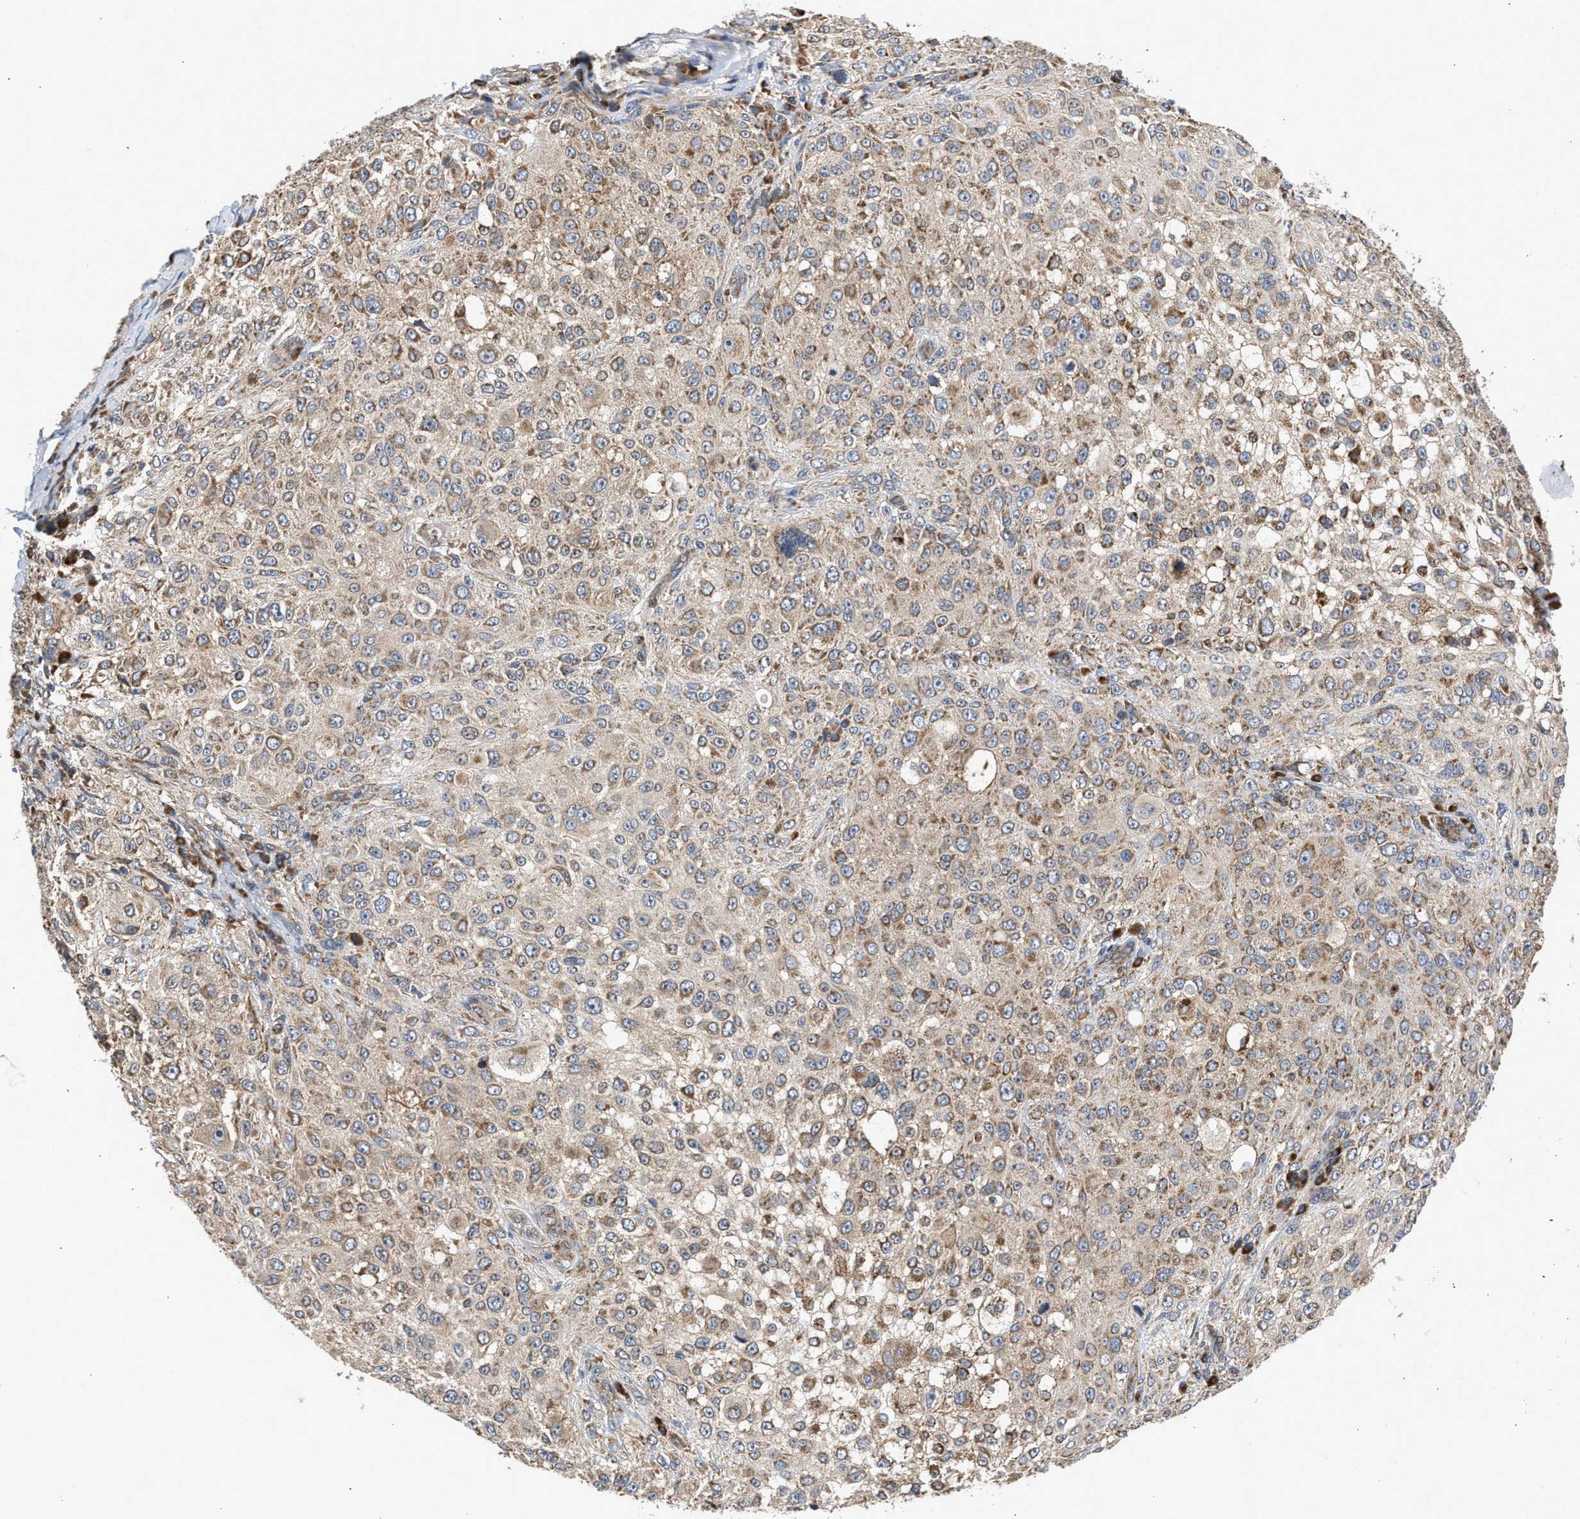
{"staining": {"intensity": "moderate", "quantity": "25%-75%", "location": "cytoplasmic/membranous"}, "tissue": "melanoma", "cell_type": "Tumor cells", "image_type": "cancer", "snomed": [{"axis": "morphology", "description": "Necrosis, NOS"}, {"axis": "morphology", "description": "Malignant melanoma, NOS"}, {"axis": "topography", "description": "Skin"}], "caption": "A photomicrograph of malignant melanoma stained for a protein displays moderate cytoplasmic/membranous brown staining in tumor cells. Using DAB (3,3'-diaminobenzidine) (brown) and hematoxylin (blue) stains, captured at high magnification using brightfield microscopy.", "gene": "POLG2", "patient": {"sex": "female", "age": 87}}